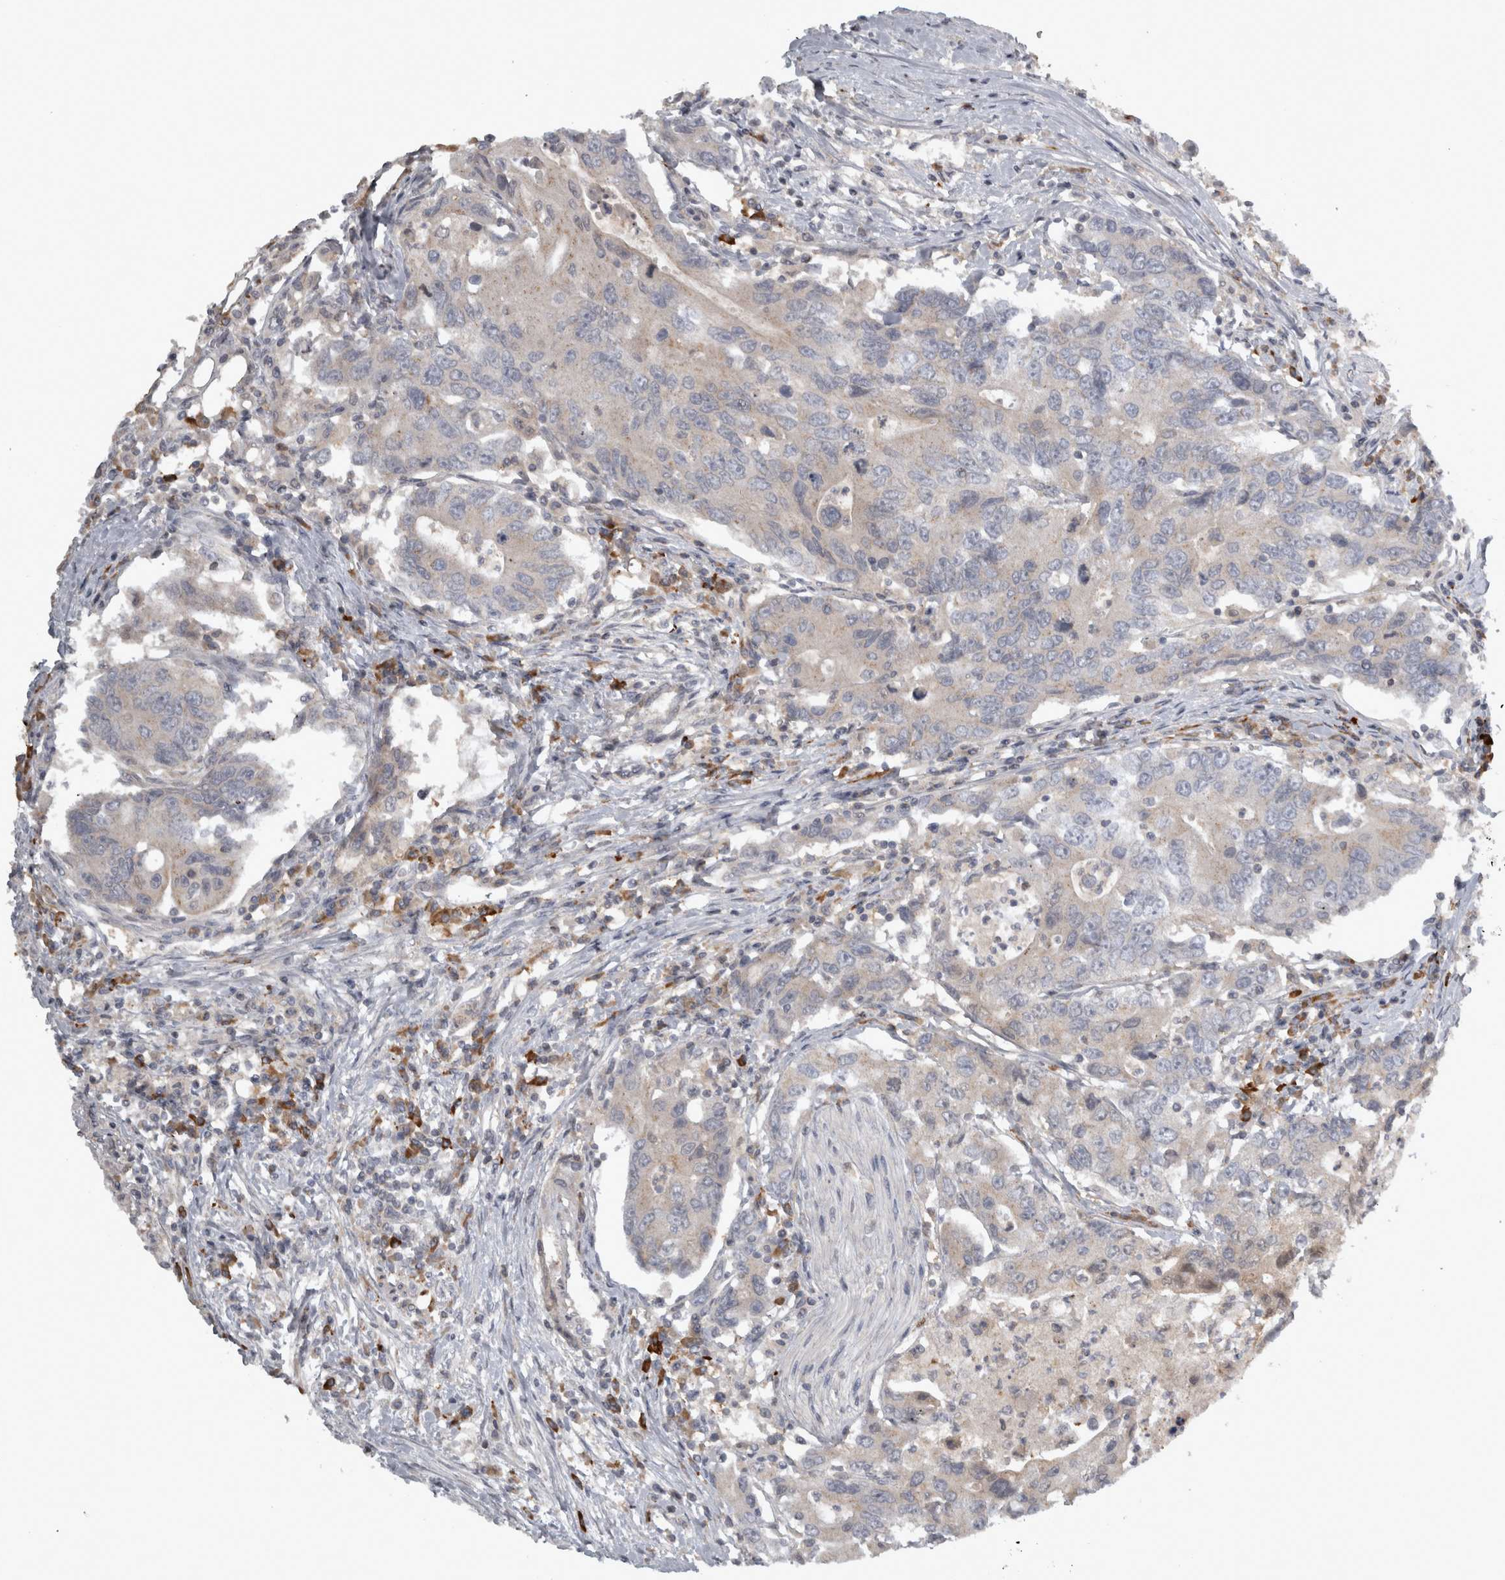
{"staining": {"intensity": "weak", "quantity": "<25%", "location": "cytoplasmic/membranous"}, "tissue": "colorectal cancer", "cell_type": "Tumor cells", "image_type": "cancer", "snomed": [{"axis": "morphology", "description": "Adenocarcinoma, NOS"}, {"axis": "topography", "description": "Colon"}], "caption": "Immunohistochemistry (IHC) histopathology image of adenocarcinoma (colorectal) stained for a protein (brown), which exhibits no staining in tumor cells.", "gene": "SLCO5A1", "patient": {"sex": "female", "age": 77}}